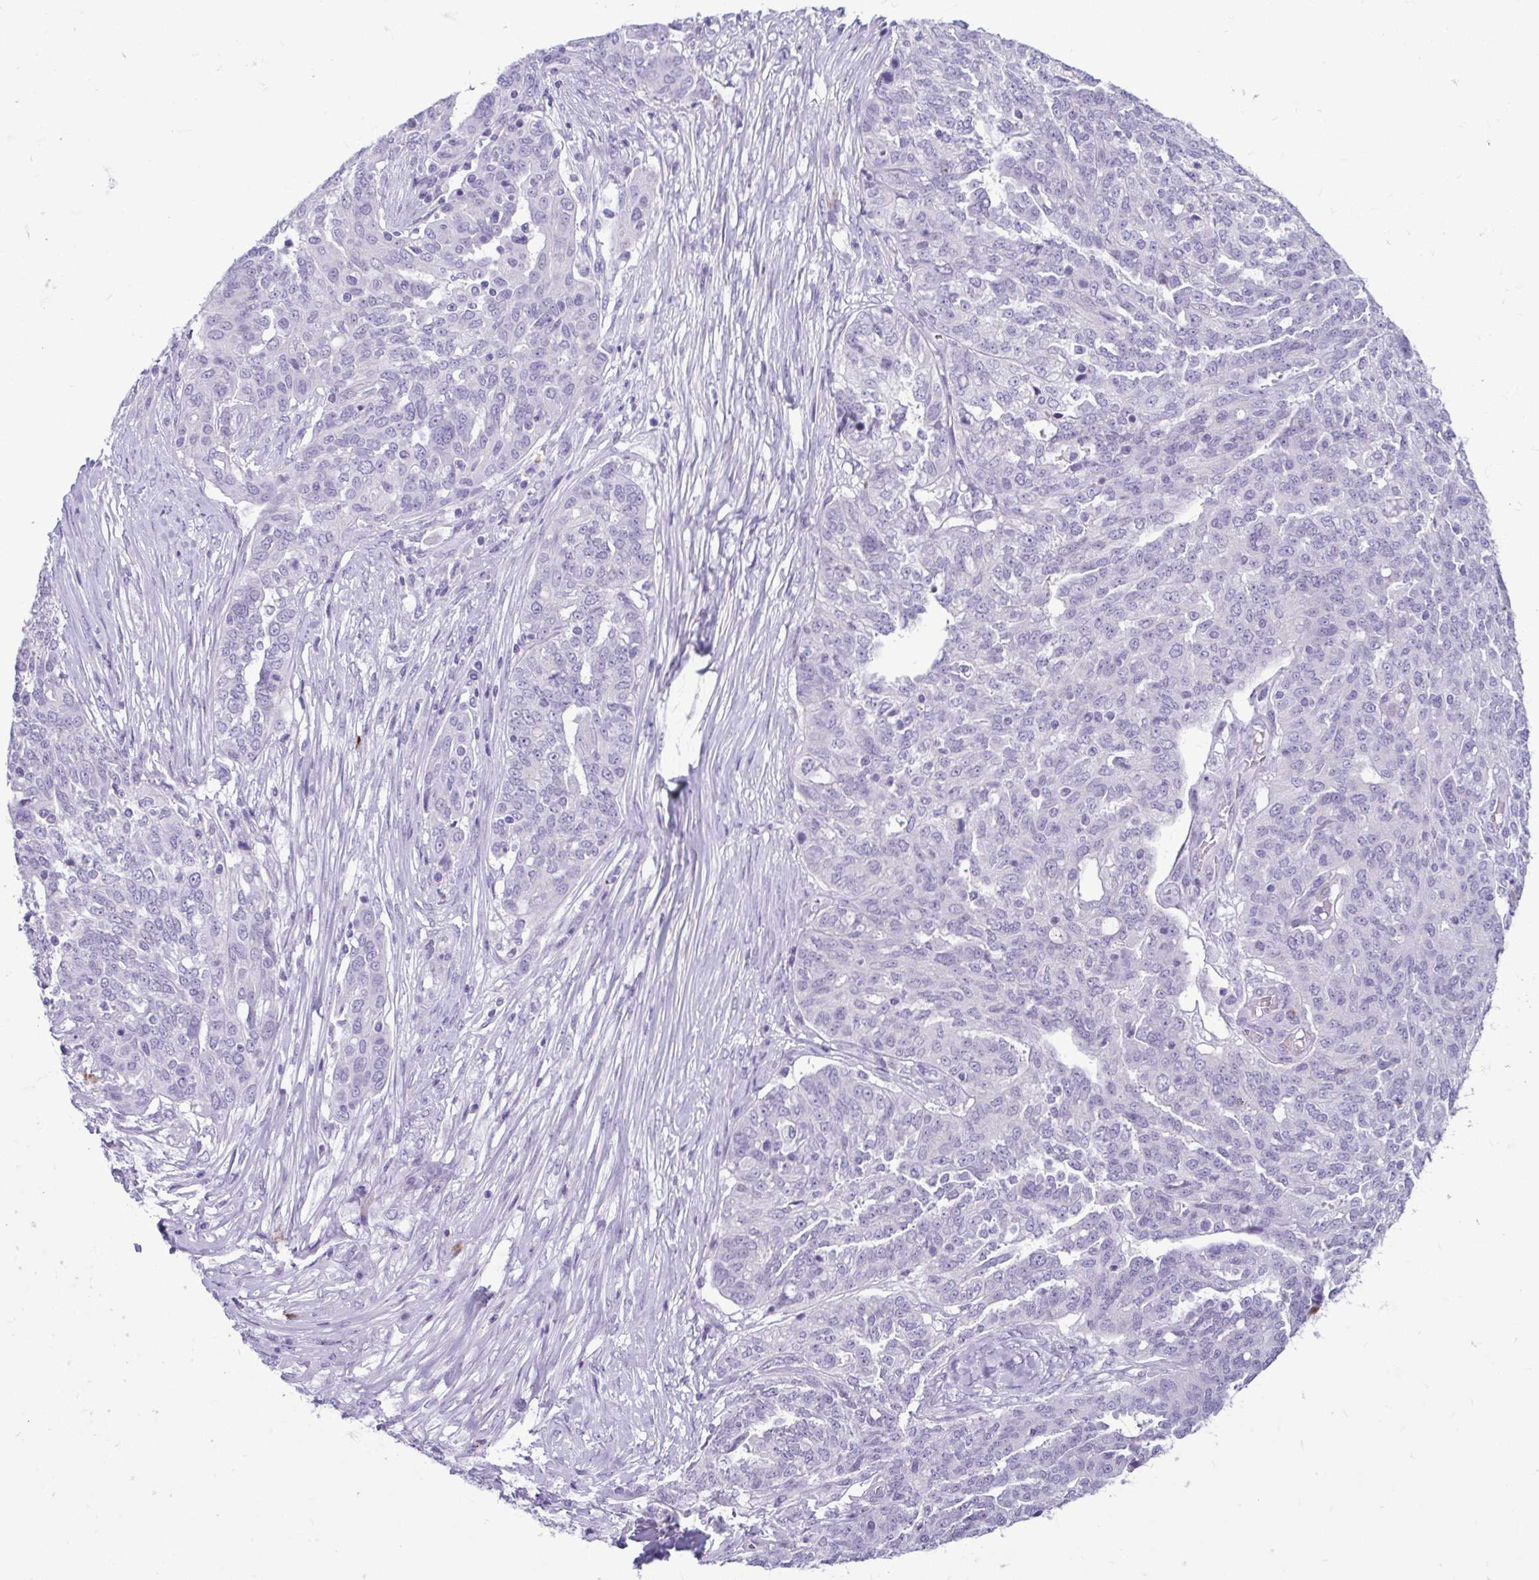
{"staining": {"intensity": "negative", "quantity": "none", "location": "none"}, "tissue": "ovarian cancer", "cell_type": "Tumor cells", "image_type": "cancer", "snomed": [{"axis": "morphology", "description": "Cystadenocarcinoma, serous, NOS"}, {"axis": "topography", "description": "Ovary"}], "caption": "Serous cystadenocarcinoma (ovarian) was stained to show a protein in brown. There is no significant expression in tumor cells. (Stains: DAB immunohistochemistry with hematoxylin counter stain, Microscopy: brightfield microscopy at high magnification).", "gene": "SERPINI1", "patient": {"sex": "female", "age": 67}}